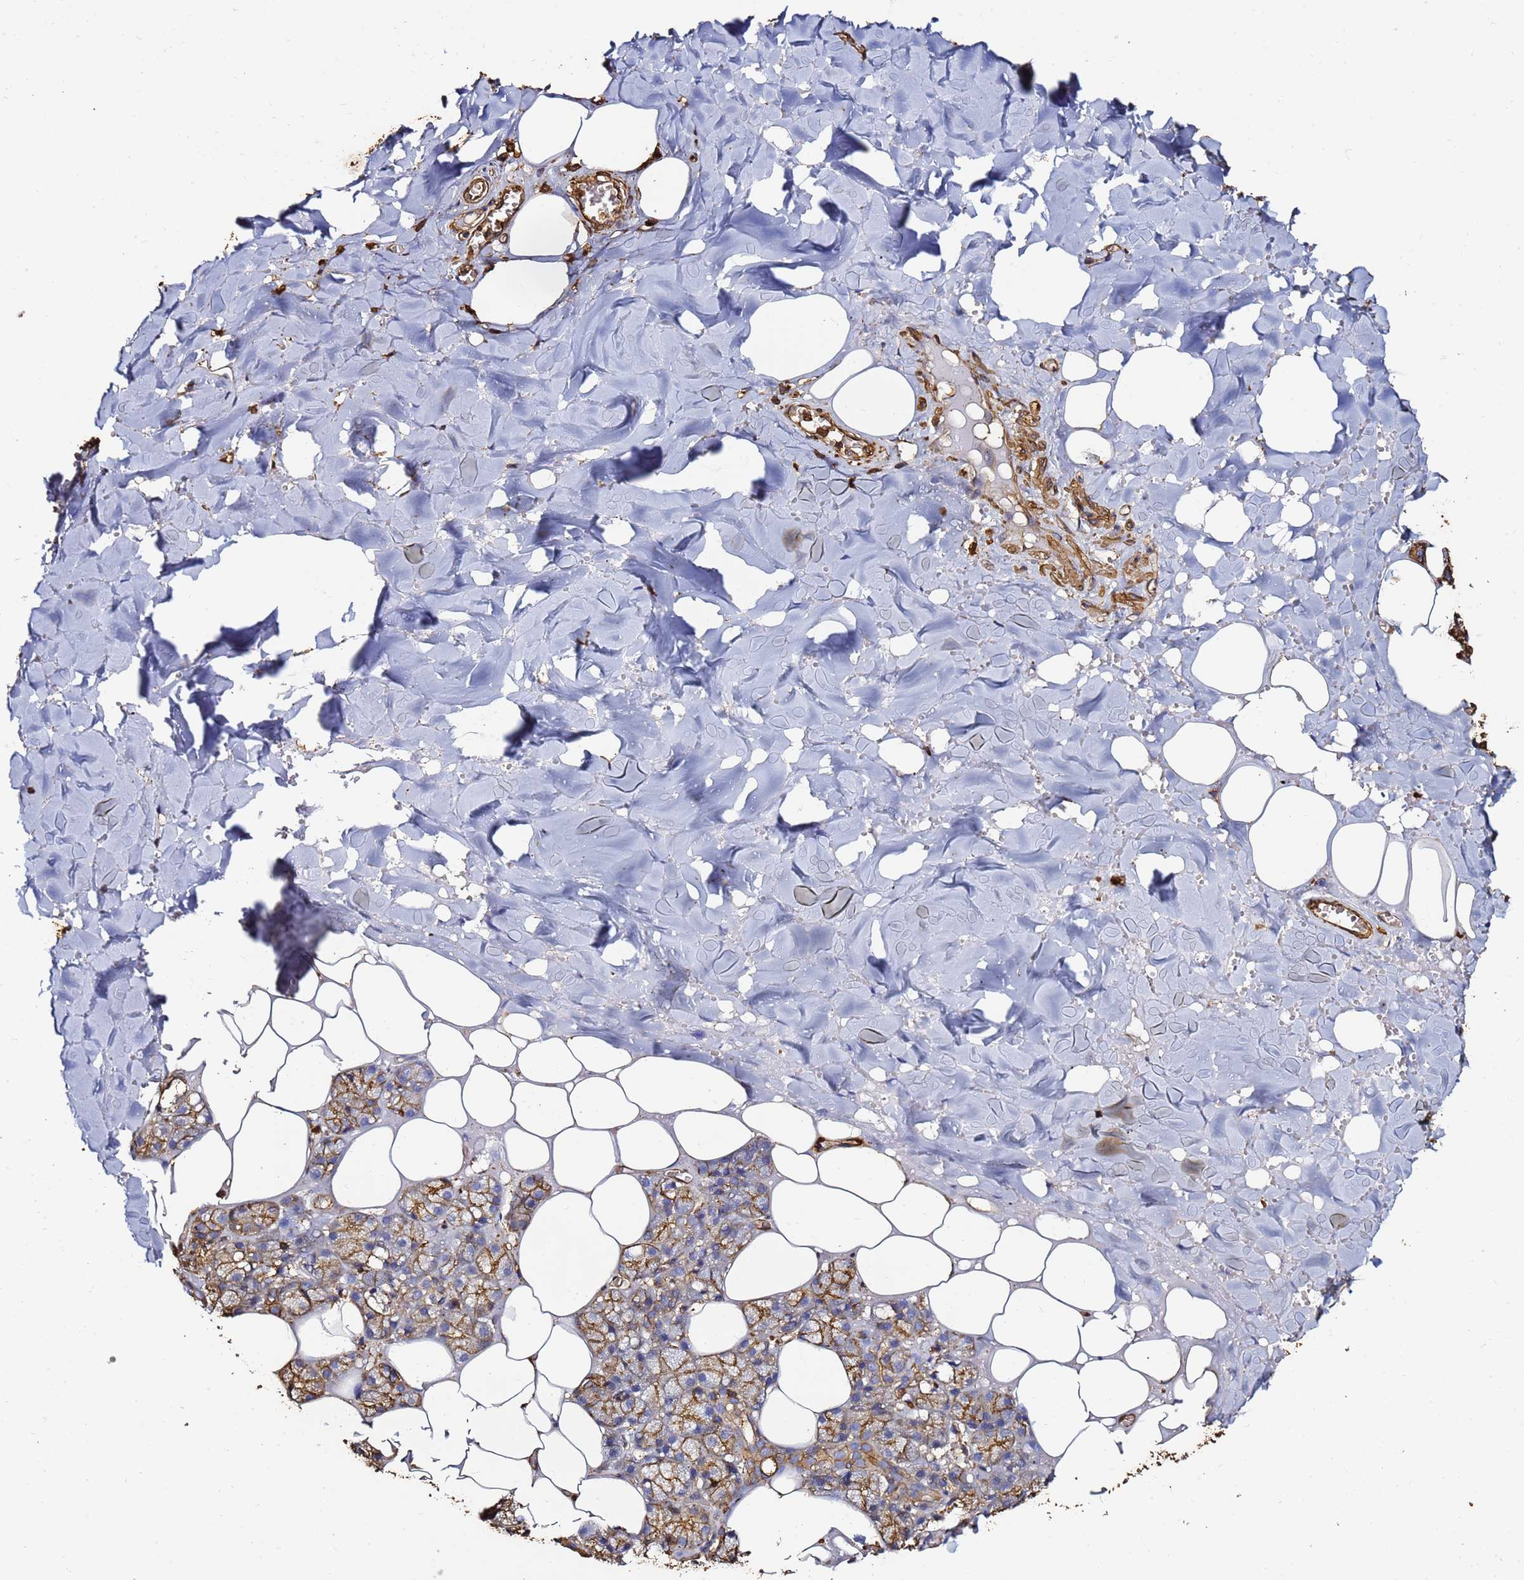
{"staining": {"intensity": "moderate", "quantity": ">75%", "location": "cytoplasmic/membranous"}, "tissue": "salivary gland", "cell_type": "Glandular cells", "image_type": "normal", "snomed": [{"axis": "morphology", "description": "Normal tissue, NOS"}, {"axis": "topography", "description": "Salivary gland"}], "caption": "Human salivary gland stained with a brown dye displays moderate cytoplasmic/membranous positive staining in about >75% of glandular cells.", "gene": "ACTA1", "patient": {"sex": "male", "age": 62}}